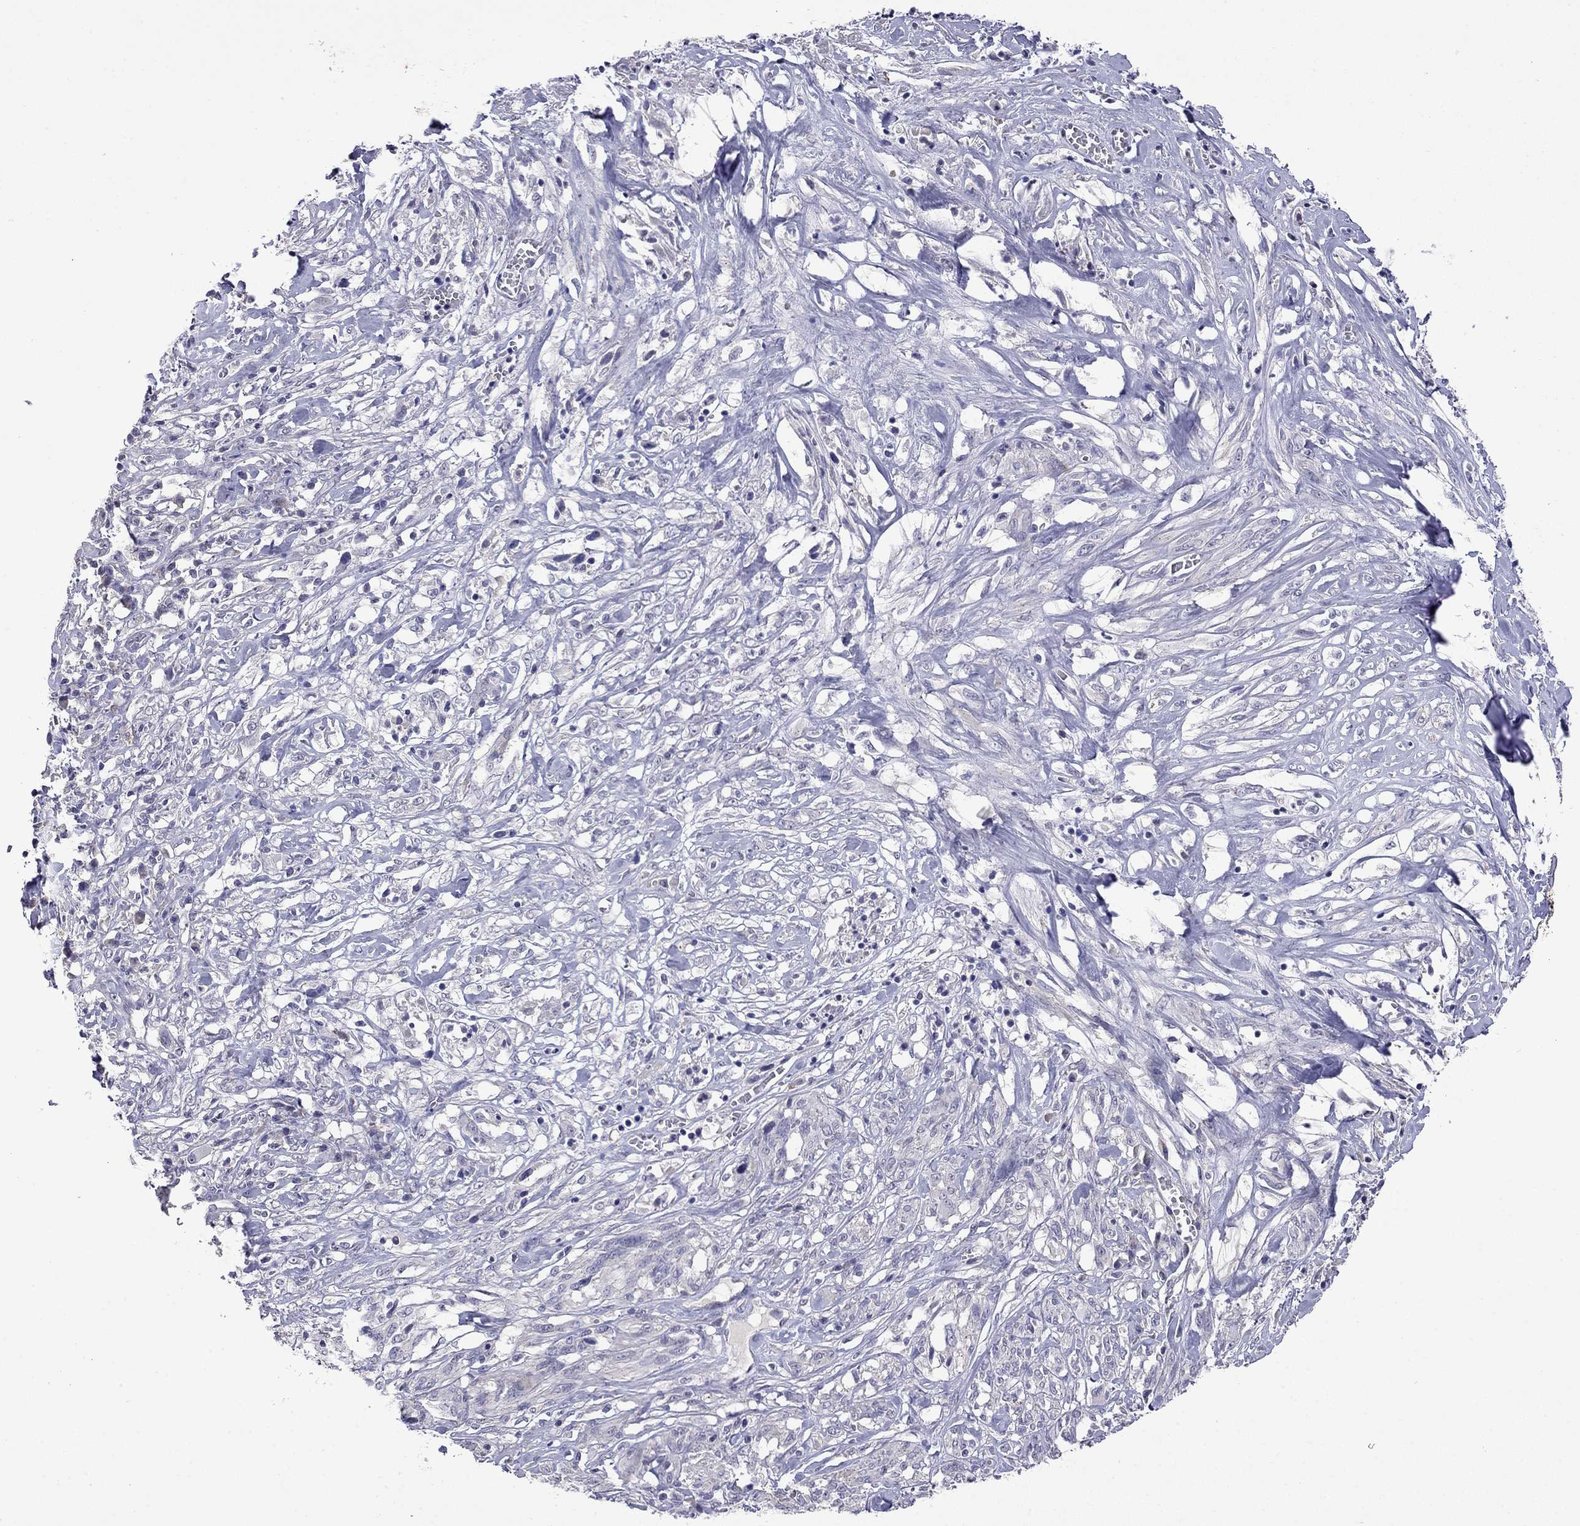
{"staining": {"intensity": "negative", "quantity": "none", "location": "none"}, "tissue": "melanoma", "cell_type": "Tumor cells", "image_type": "cancer", "snomed": [{"axis": "morphology", "description": "Malignant melanoma, NOS"}, {"axis": "topography", "description": "Skin"}], "caption": "IHC of human malignant melanoma exhibits no positivity in tumor cells.", "gene": "WNK3", "patient": {"sex": "female", "age": 91}}